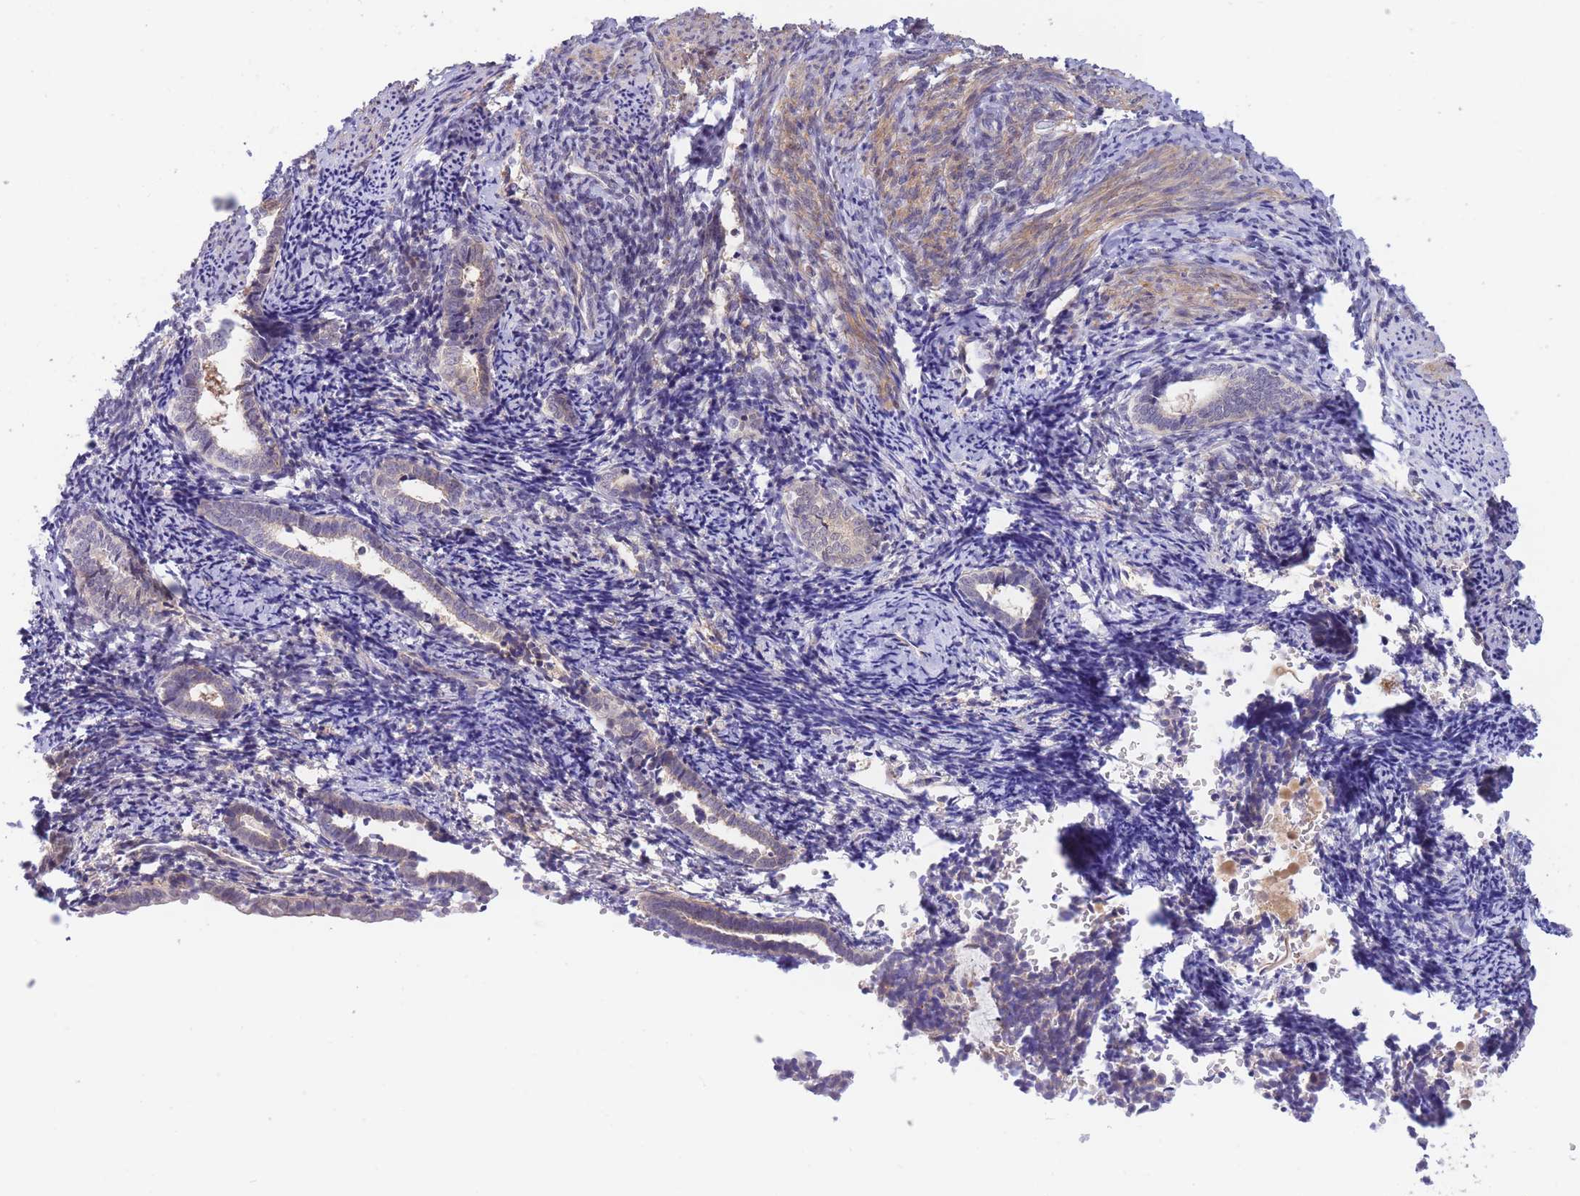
{"staining": {"intensity": "negative", "quantity": "none", "location": "none"}, "tissue": "endometrium", "cell_type": "Cells in endometrial stroma", "image_type": "normal", "snomed": [{"axis": "morphology", "description": "Normal tissue, NOS"}, {"axis": "topography", "description": "Endometrium"}], "caption": "Immunohistochemical staining of normal endometrium demonstrates no significant positivity in cells in endometrial stroma.", "gene": "APOL4", "patient": {"sex": "female", "age": 54}}